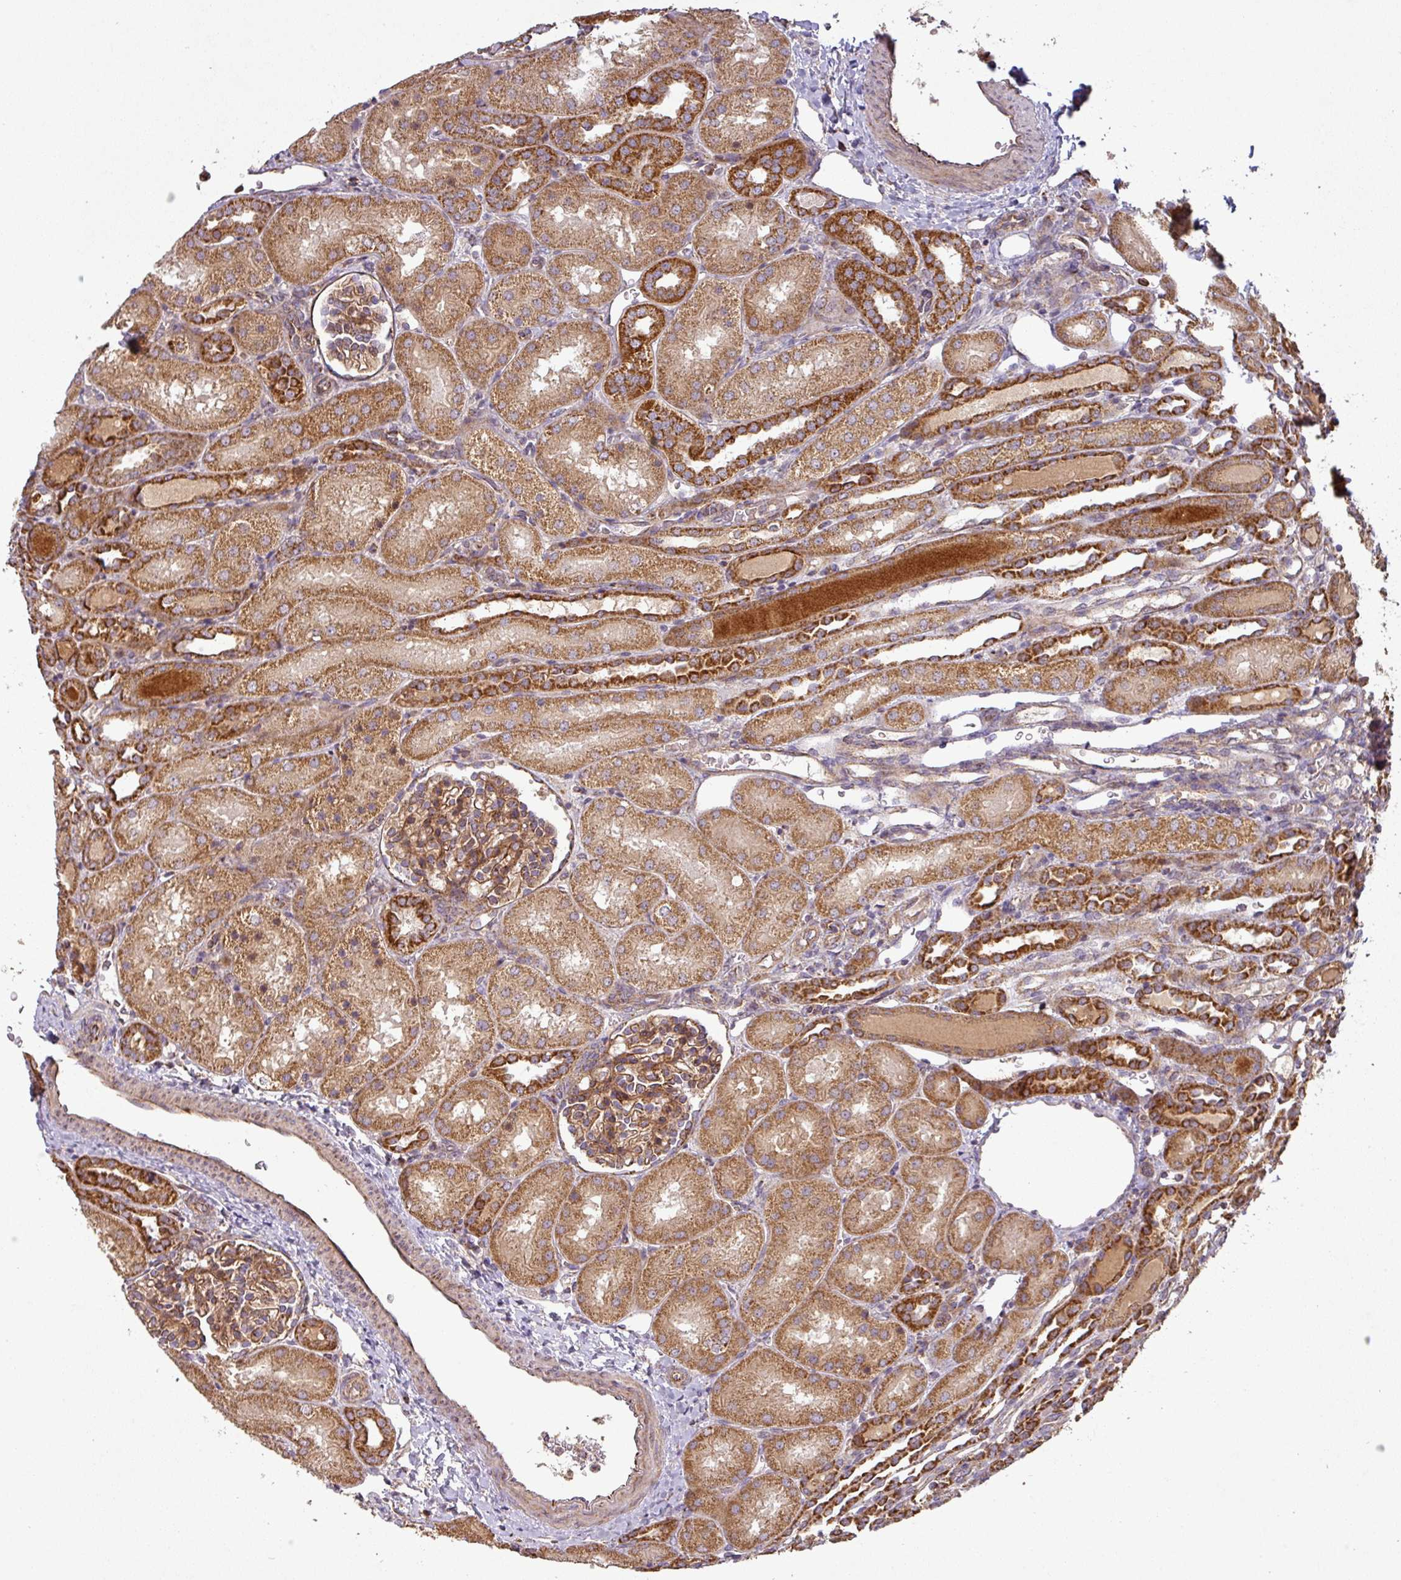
{"staining": {"intensity": "moderate", "quantity": ">75%", "location": "cytoplasmic/membranous"}, "tissue": "kidney", "cell_type": "Cells in glomeruli", "image_type": "normal", "snomed": [{"axis": "morphology", "description": "Normal tissue, NOS"}, {"axis": "topography", "description": "Kidney"}], "caption": "Immunohistochemistry histopathology image of benign human kidney stained for a protein (brown), which displays medium levels of moderate cytoplasmic/membranous positivity in approximately >75% of cells in glomeruli.", "gene": "GPD2", "patient": {"sex": "male", "age": 1}}